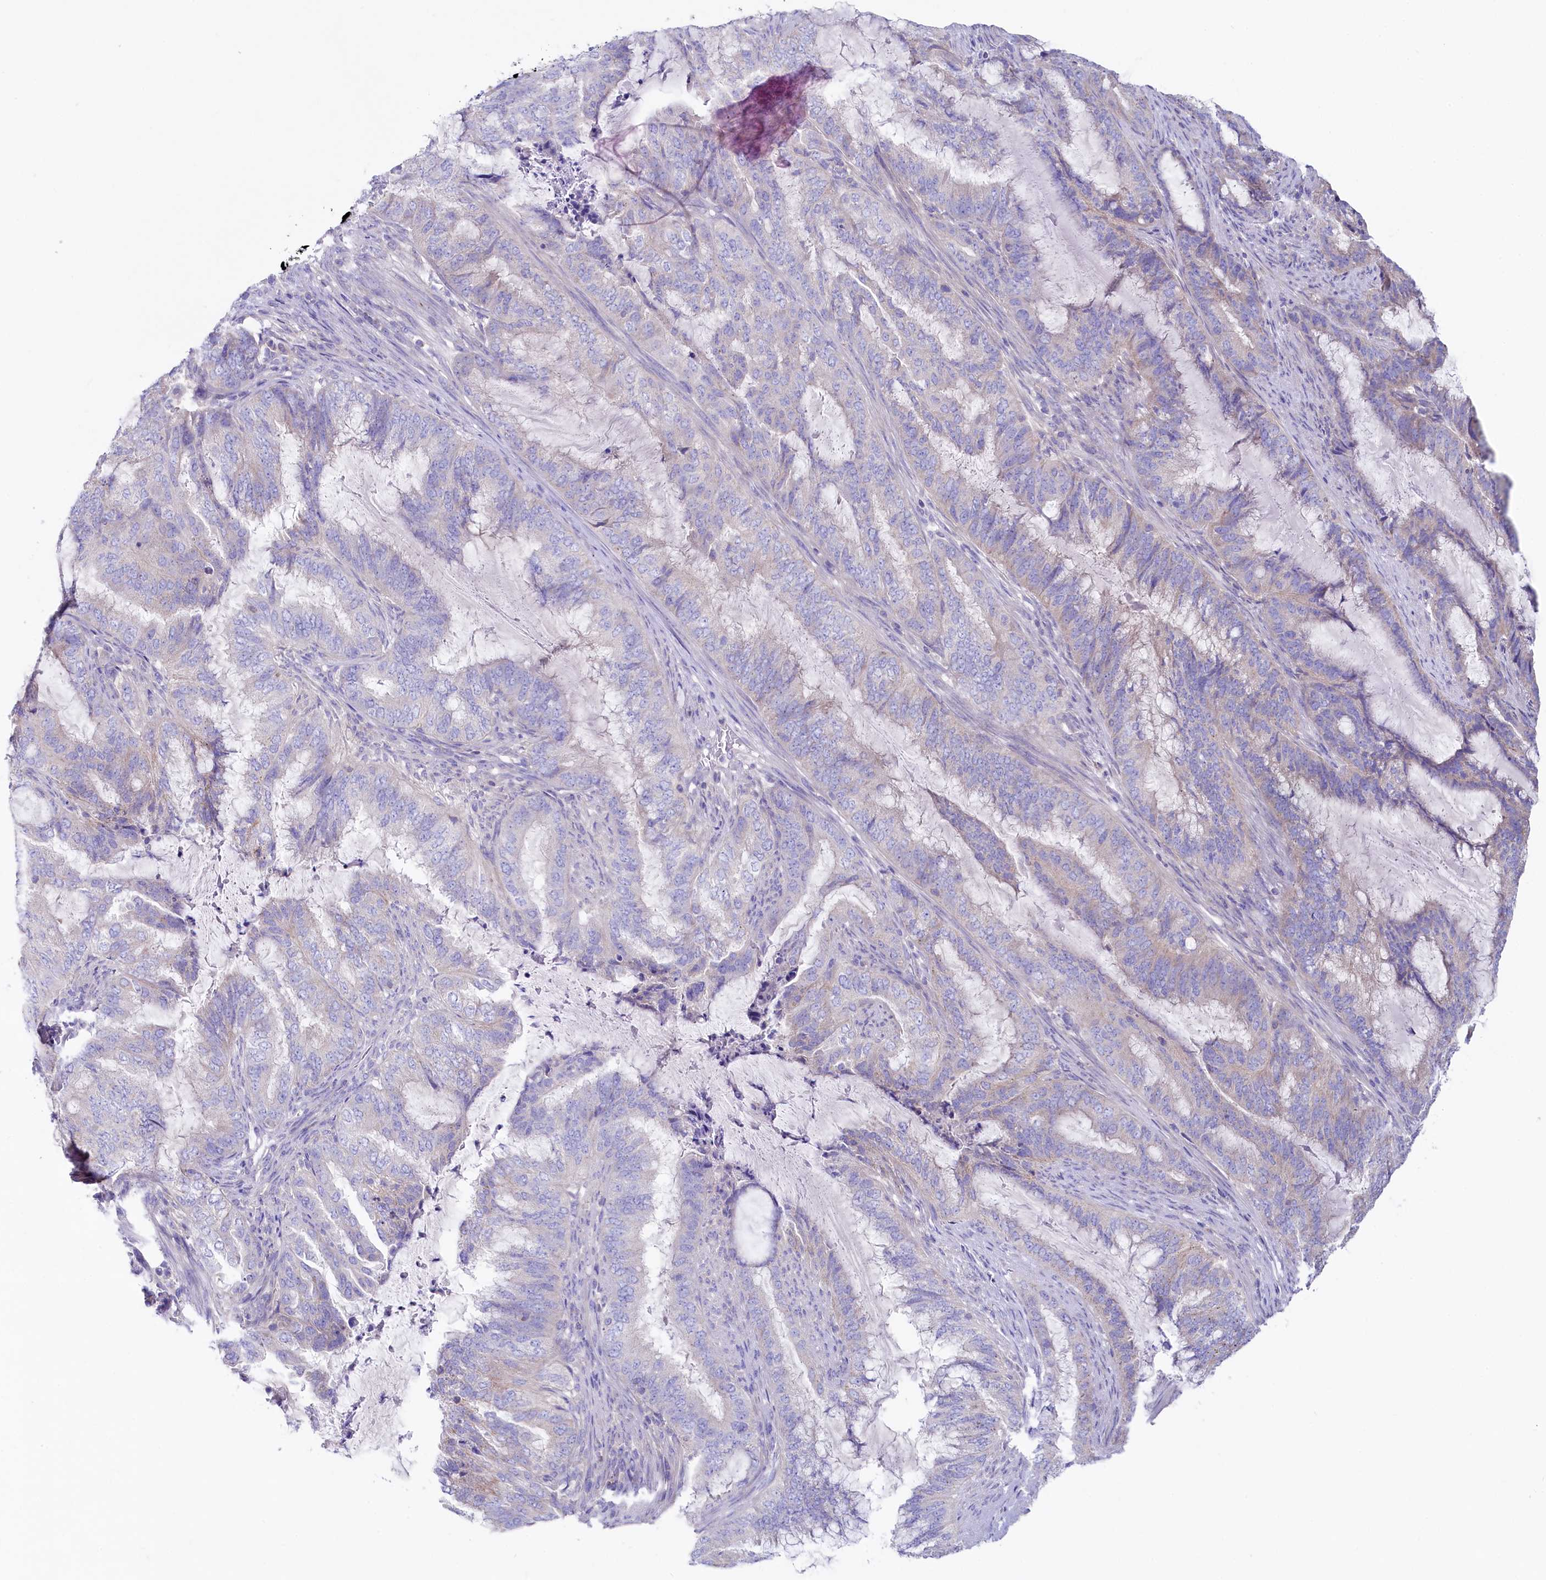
{"staining": {"intensity": "negative", "quantity": "none", "location": "none"}, "tissue": "endometrial cancer", "cell_type": "Tumor cells", "image_type": "cancer", "snomed": [{"axis": "morphology", "description": "Adenocarcinoma, NOS"}, {"axis": "topography", "description": "Endometrium"}], "caption": "Immunohistochemical staining of endometrial adenocarcinoma demonstrates no significant staining in tumor cells.", "gene": "VPS26B", "patient": {"sex": "female", "age": 51}}